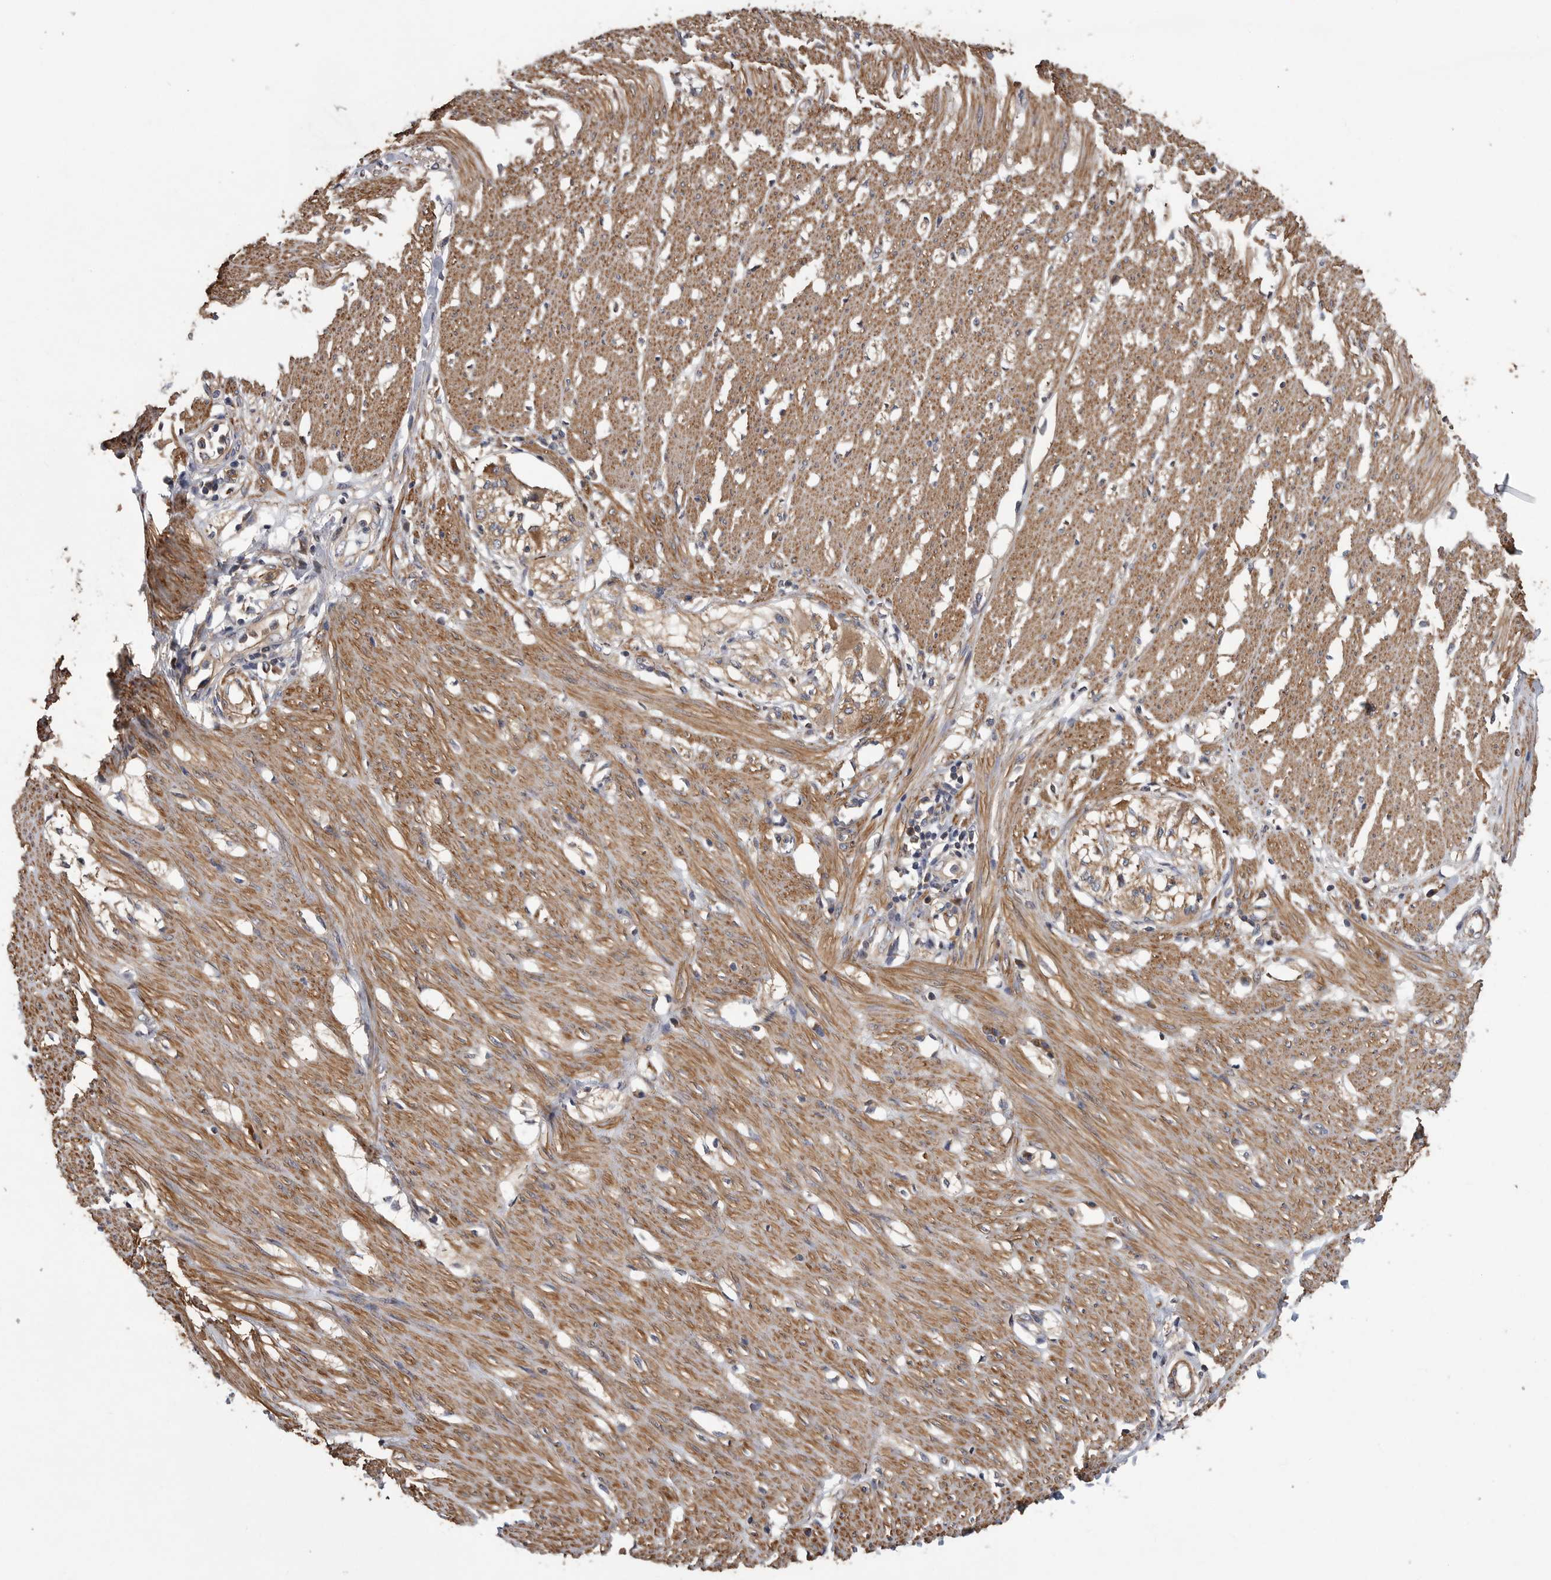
{"staining": {"intensity": "moderate", "quantity": ">75%", "location": "cytoplasmic/membranous"}, "tissue": "smooth muscle", "cell_type": "Smooth muscle cells", "image_type": "normal", "snomed": [{"axis": "morphology", "description": "Normal tissue, NOS"}, {"axis": "morphology", "description": "Adenocarcinoma, NOS"}, {"axis": "topography", "description": "Colon"}, {"axis": "topography", "description": "Peripheral nerve tissue"}], "caption": "A high-resolution micrograph shows immunohistochemistry staining of normal smooth muscle, which displays moderate cytoplasmic/membranous staining in about >75% of smooth muscle cells. Nuclei are stained in blue.", "gene": "OXR1", "patient": {"sex": "male", "age": 14}}